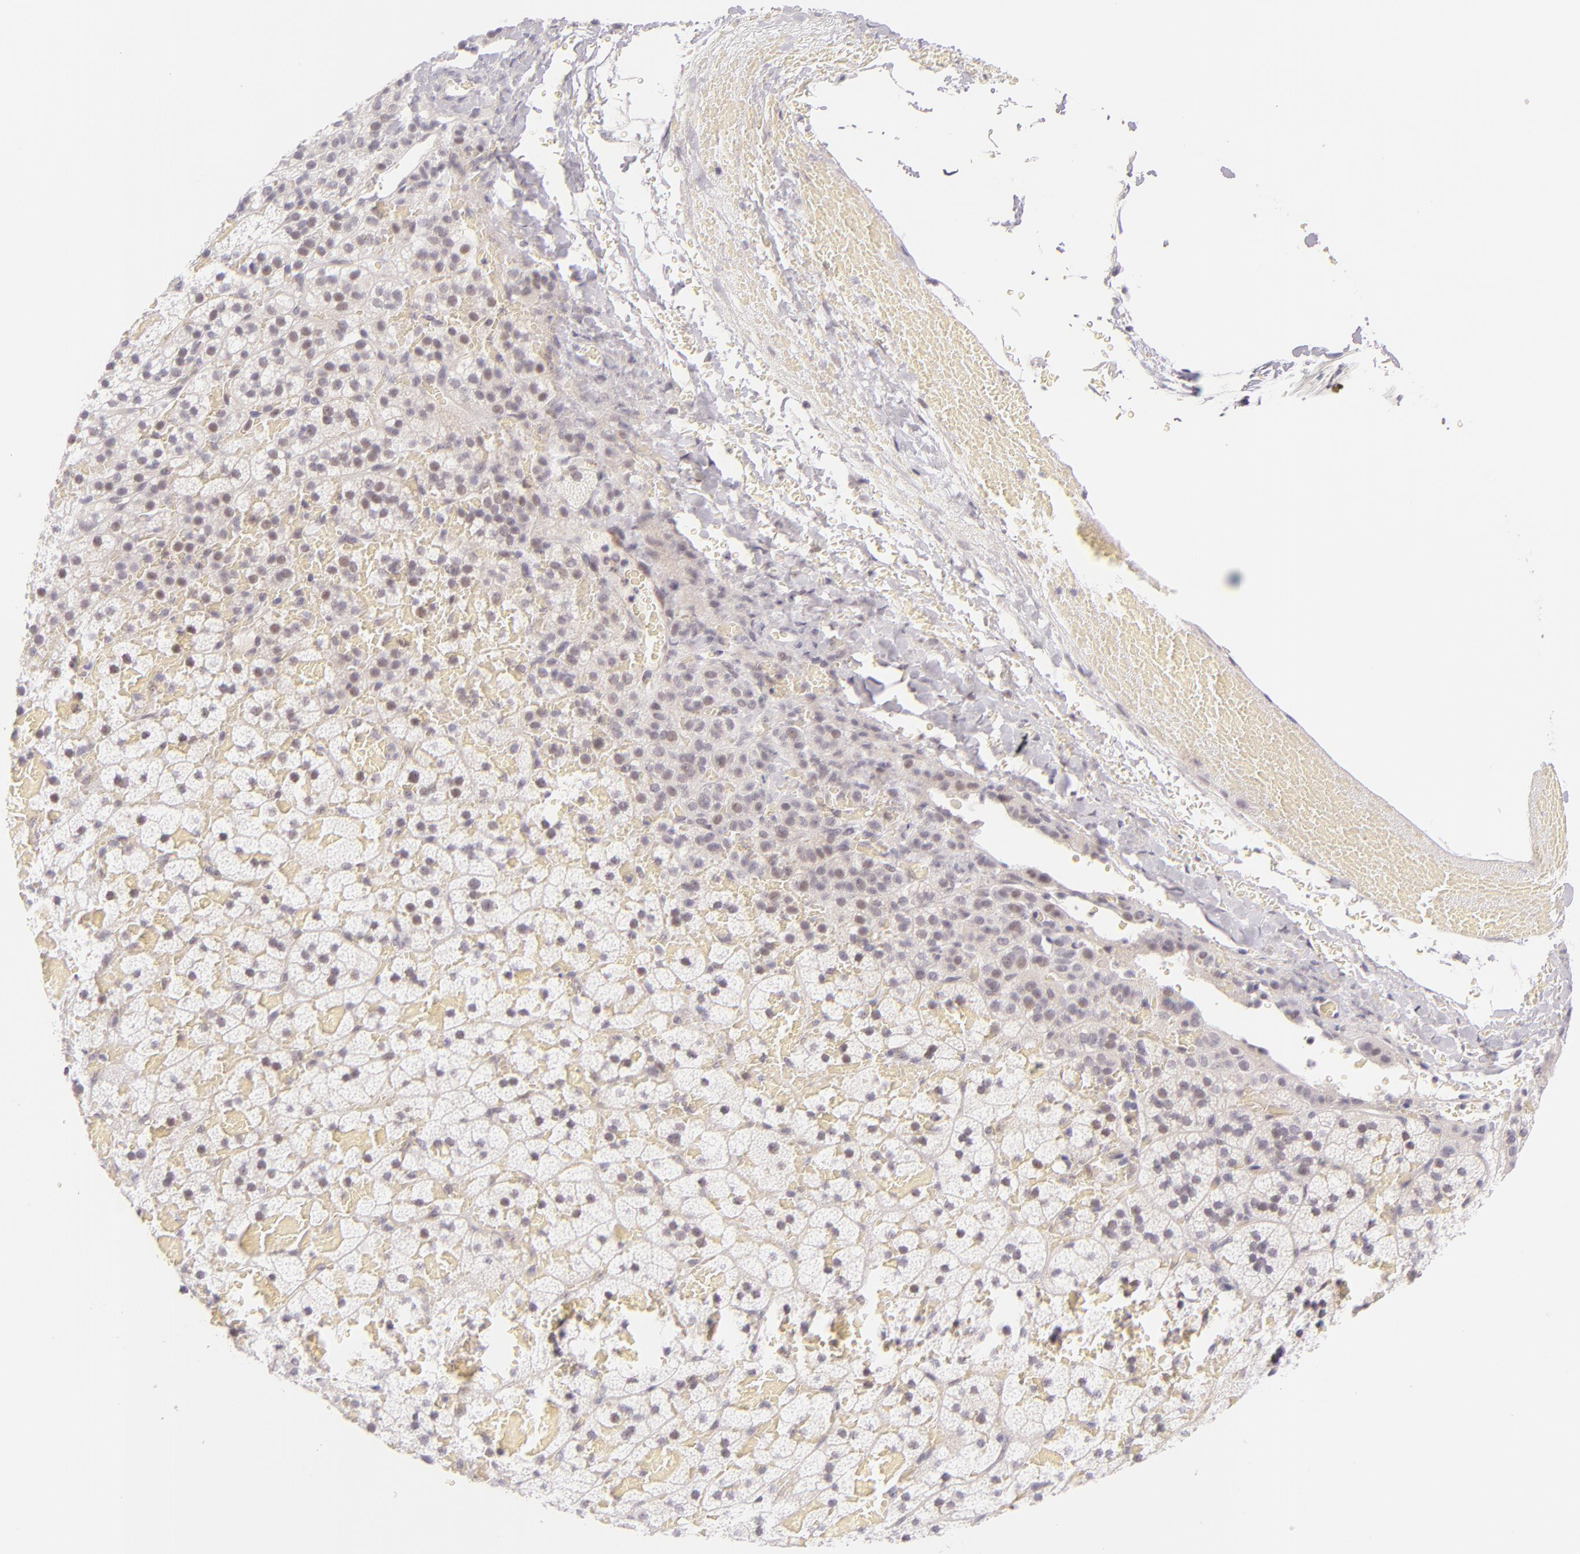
{"staining": {"intensity": "negative", "quantity": "none", "location": "none"}, "tissue": "adrenal gland", "cell_type": "Glandular cells", "image_type": "normal", "snomed": [{"axis": "morphology", "description": "Normal tissue, NOS"}, {"axis": "topography", "description": "Adrenal gland"}], "caption": "This image is of unremarkable adrenal gland stained with immunohistochemistry to label a protein in brown with the nuclei are counter-stained blue. There is no expression in glandular cells. Nuclei are stained in blue.", "gene": "BCL3", "patient": {"sex": "male", "age": 35}}